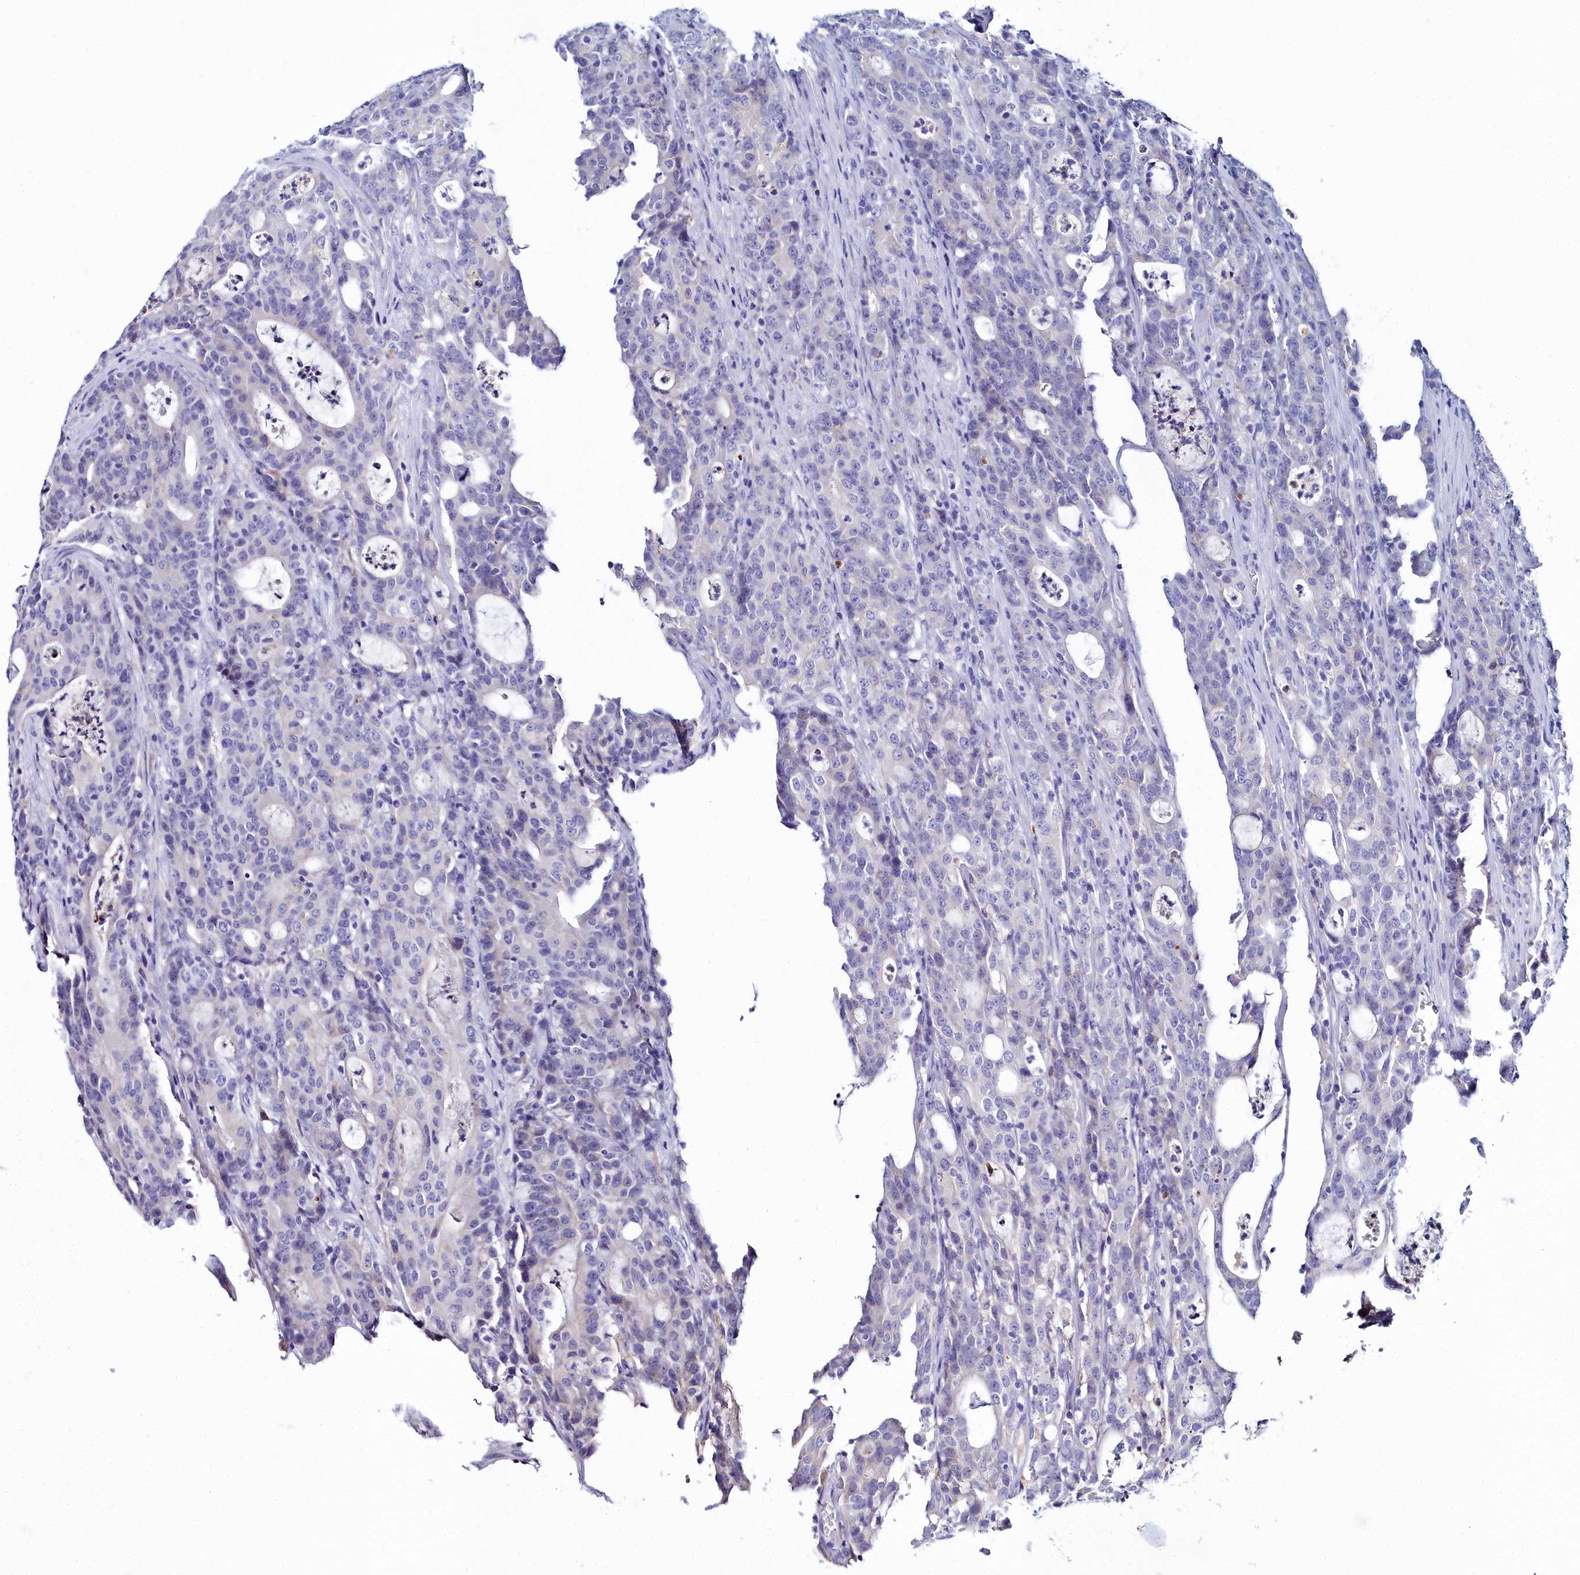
{"staining": {"intensity": "negative", "quantity": "none", "location": "none"}, "tissue": "colorectal cancer", "cell_type": "Tumor cells", "image_type": "cancer", "snomed": [{"axis": "morphology", "description": "Adenocarcinoma, NOS"}, {"axis": "topography", "description": "Colon"}], "caption": "Photomicrograph shows no significant protein expression in tumor cells of colorectal cancer (adenocarcinoma).", "gene": "ELAPOR2", "patient": {"sex": "male", "age": 83}}